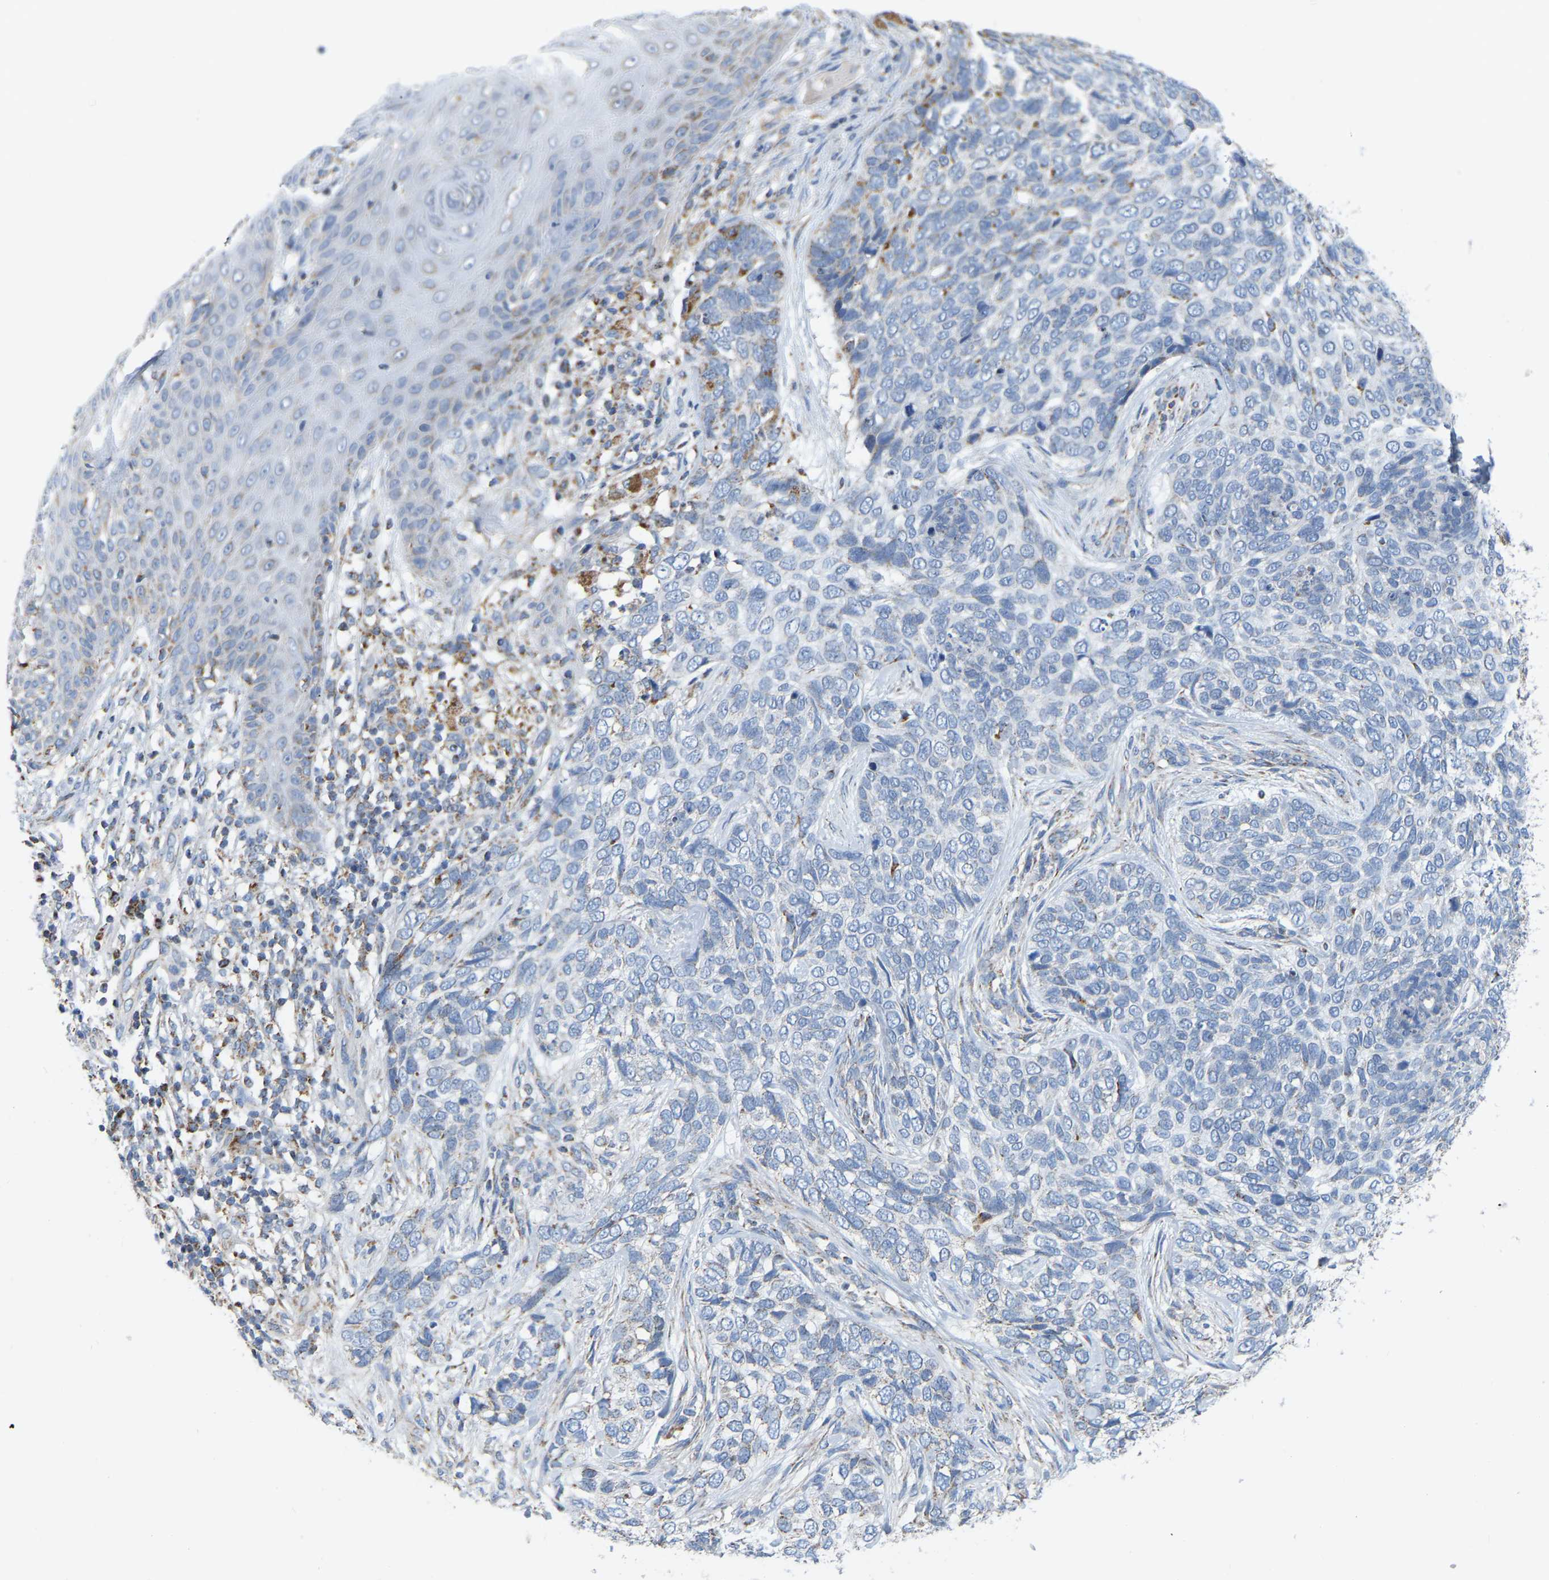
{"staining": {"intensity": "negative", "quantity": "none", "location": "none"}, "tissue": "skin cancer", "cell_type": "Tumor cells", "image_type": "cancer", "snomed": [{"axis": "morphology", "description": "Basal cell carcinoma"}, {"axis": "topography", "description": "Skin"}], "caption": "DAB immunohistochemical staining of human basal cell carcinoma (skin) shows no significant staining in tumor cells.", "gene": "CBLB", "patient": {"sex": "female", "age": 64}}